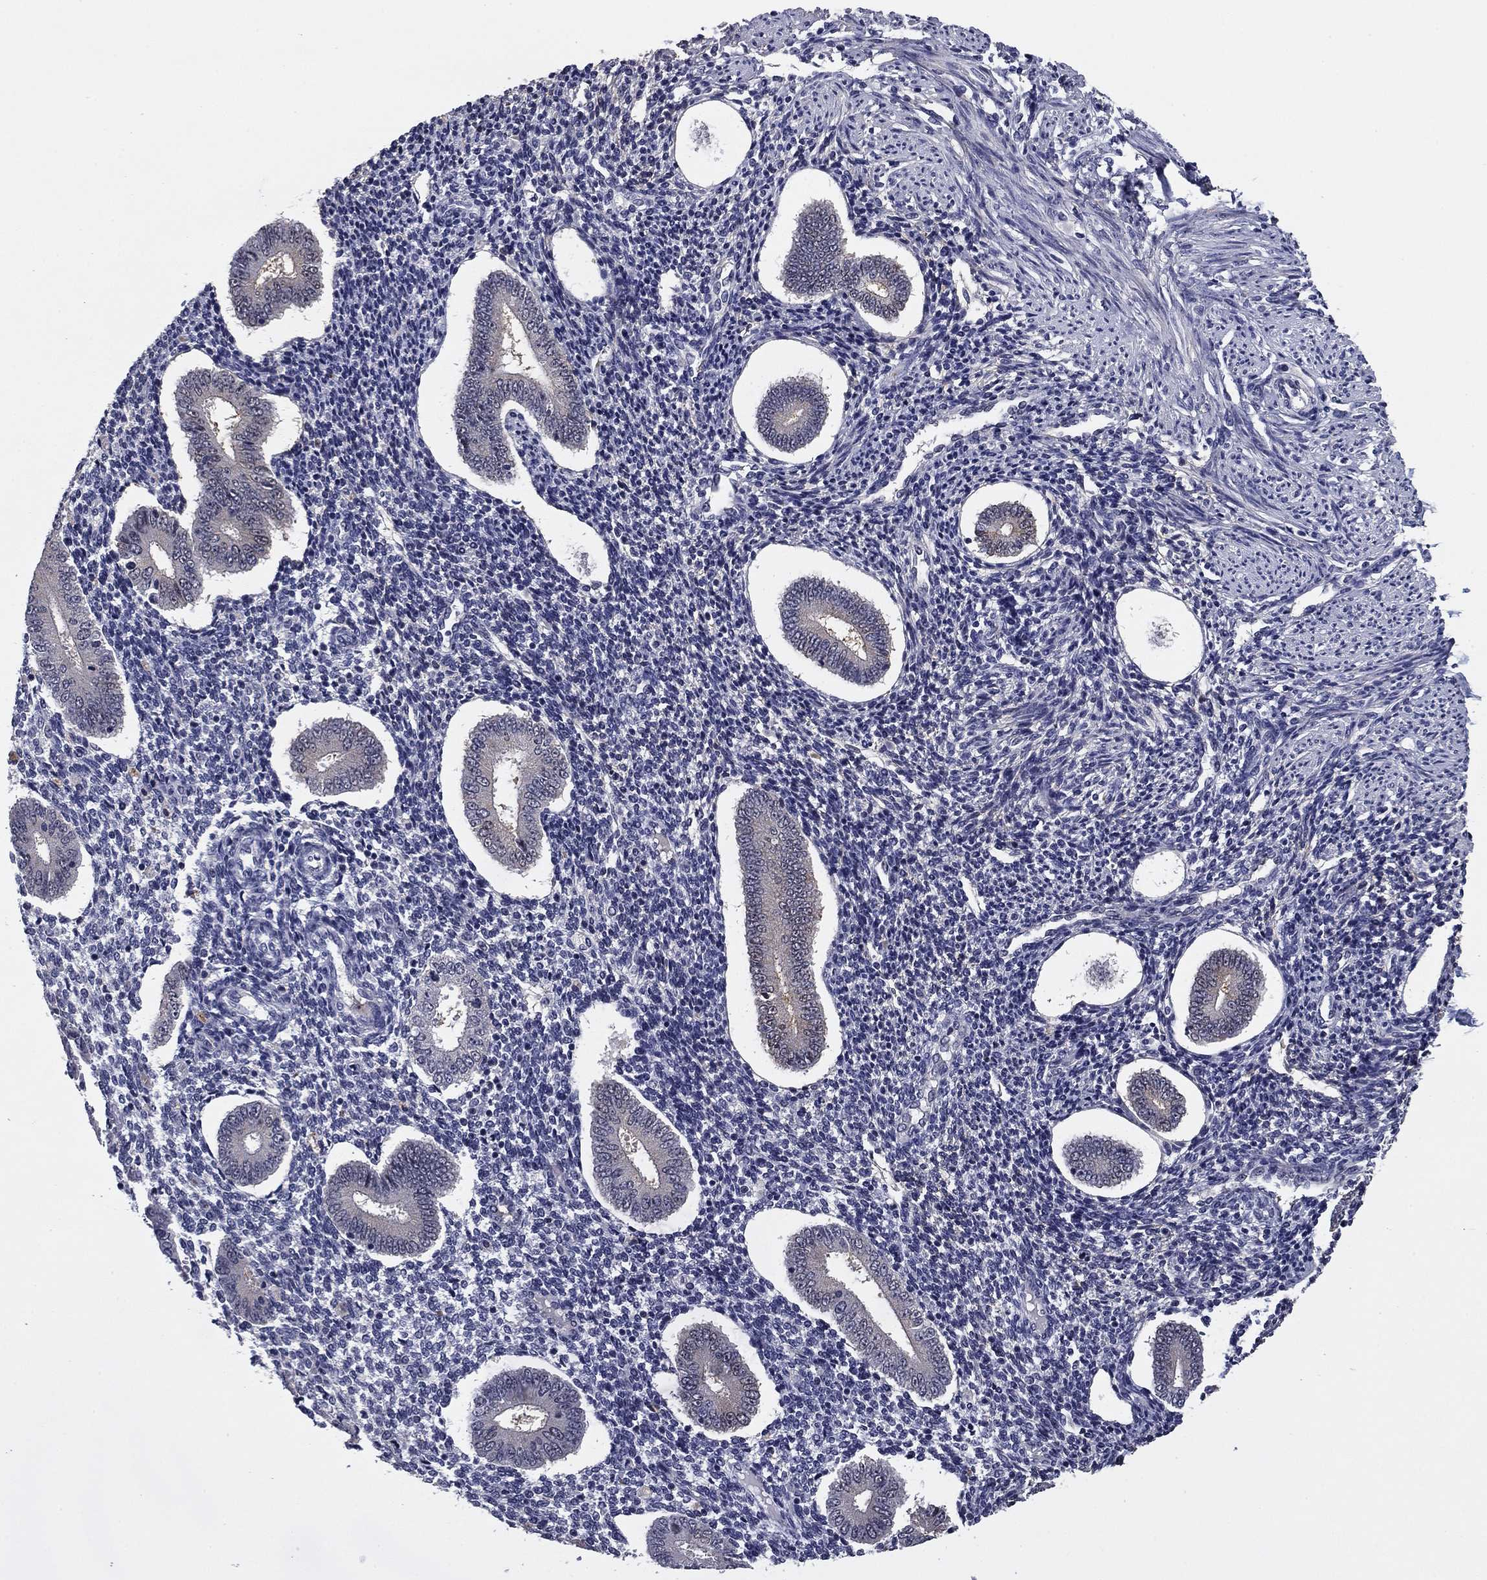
{"staining": {"intensity": "negative", "quantity": "none", "location": "none"}, "tissue": "endometrium", "cell_type": "Cells in endometrial stroma", "image_type": "normal", "snomed": [{"axis": "morphology", "description": "Normal tissue, NOS"}, {"axis": "topography", "description": "Endometrium"}], "caption": "Benign endometrium was stained to show a protein in brown. There is no significant staining in cells in endometrial stroma.", "gene": "REXO5", "patient": {"sex": "female", "age": 40}}